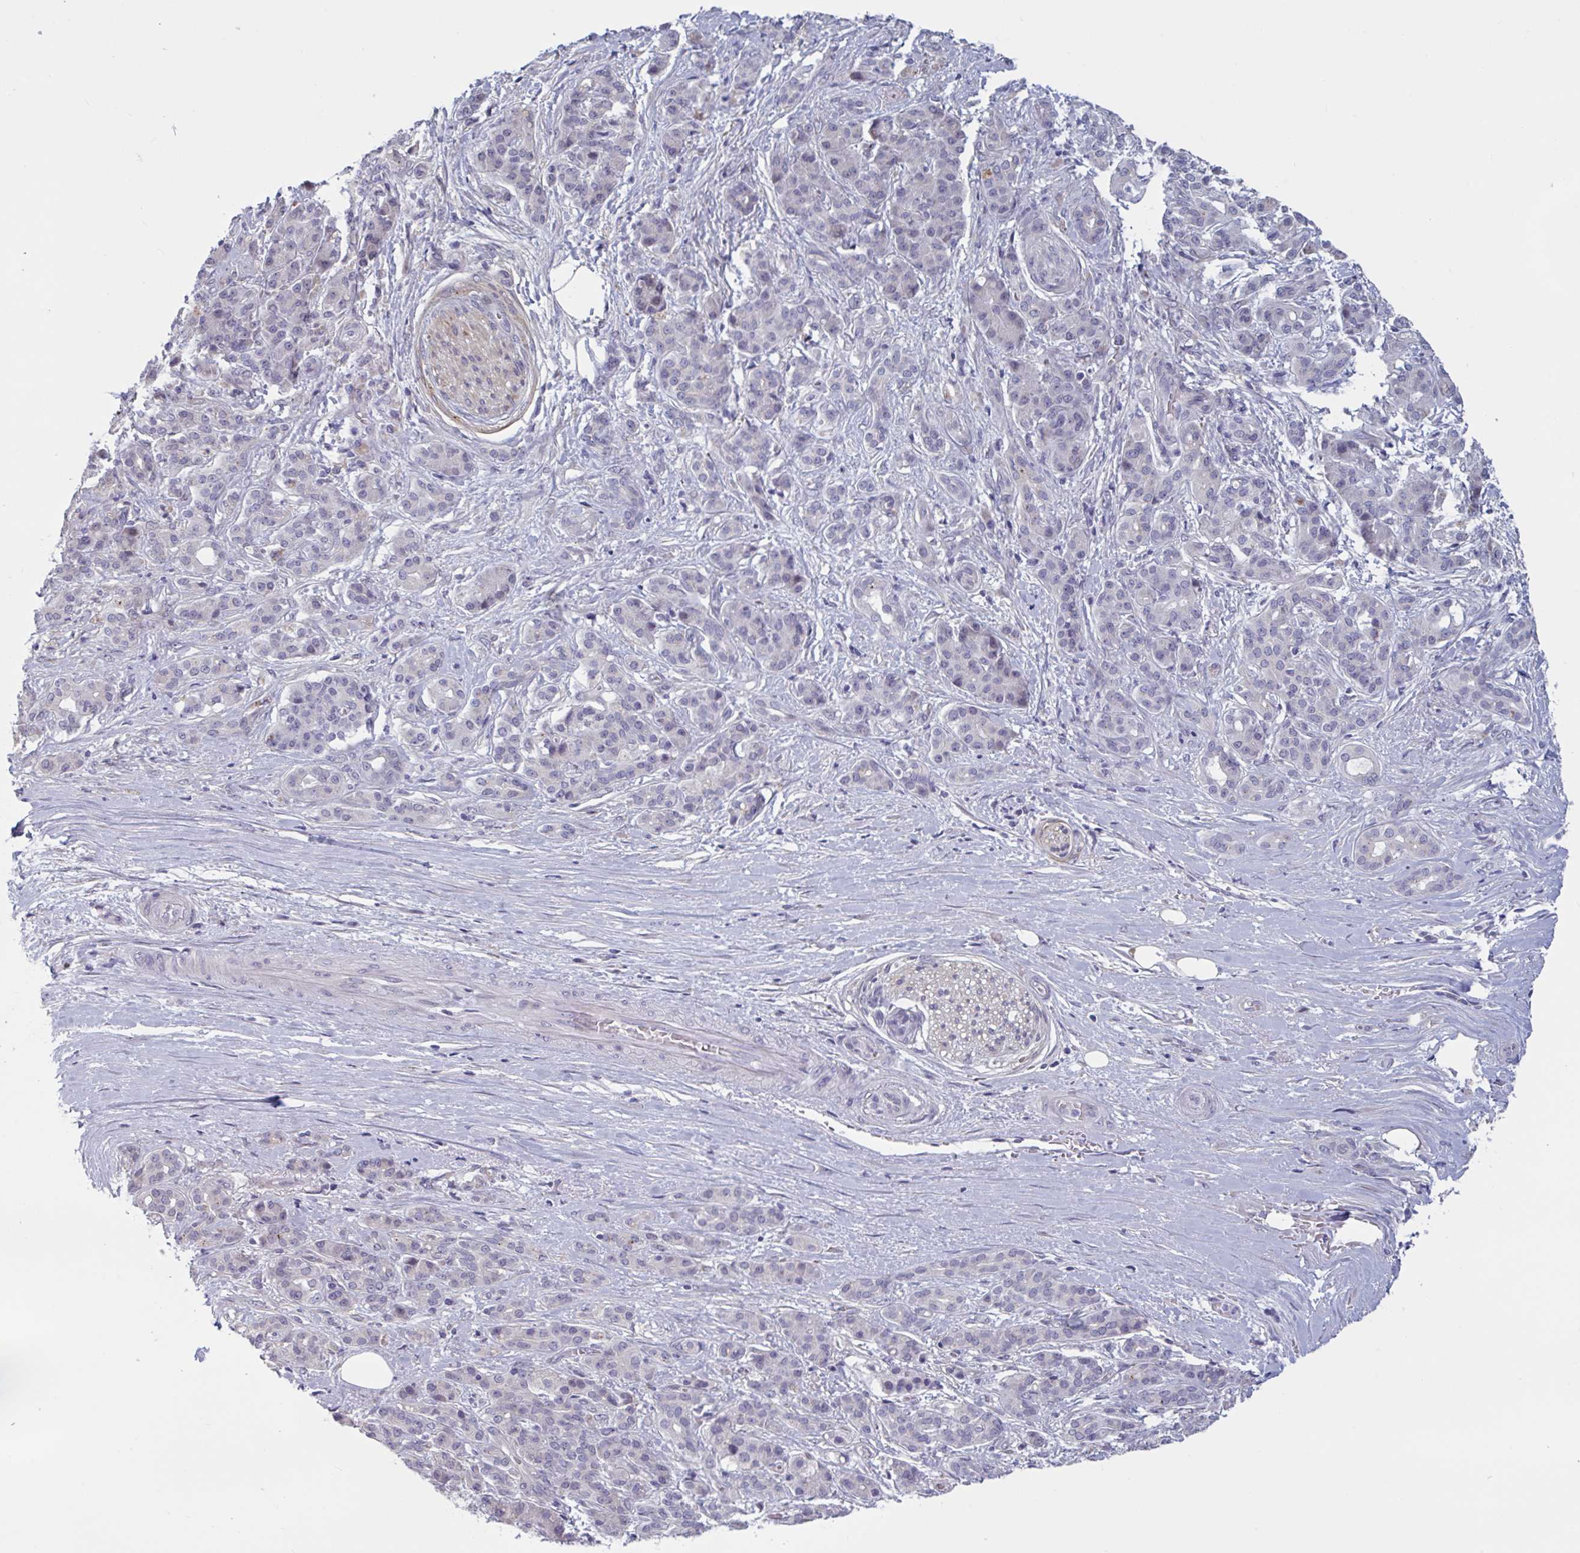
{"staining": {"intensity": "negative", "quantity": "none", "location": "none"}, "tissue": "pancreatic cancer", "cell_type": "Tumor cells", "image_type": "cancer", "snomed": [{"axis": "morphology", "description": "Adenocarcinoma, NOS"}, {"axis": "topography", "description": "Pancreas"}], "caption": "Immunohistochemistry micrograph of neoplastic tissue: human pancreatic cancer stained with DAB reveals no significant protein expression in tumor cells.", "gene": "TCEAL8", "patient": {"sex": "male", "age": 57}}